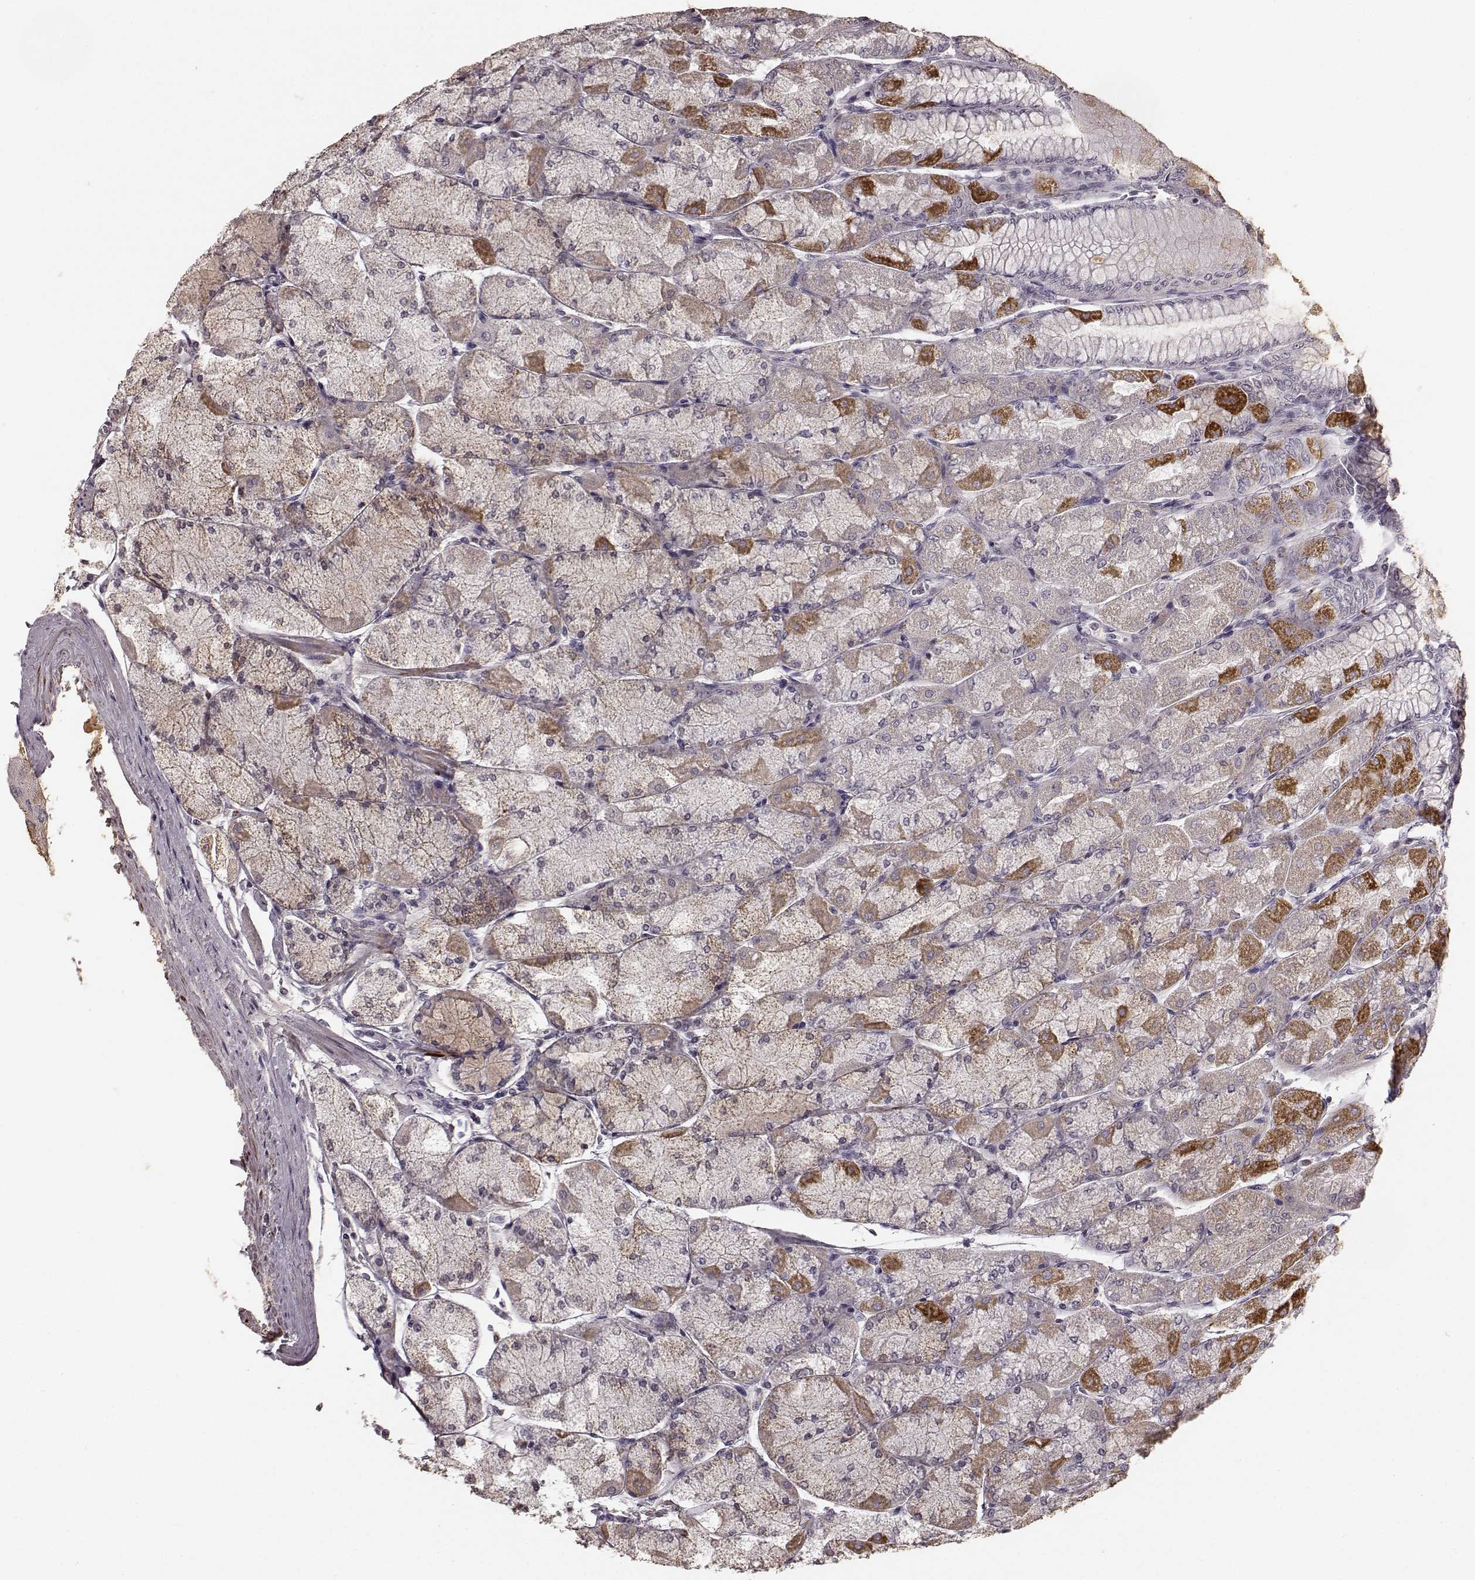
{"staining": {"intensity": "moderate", "quantity": "<25%", "location": "cytoplasmic/membranous"}, "tissue": "stomach", "cell_type": "Glandular cells", "image_type": "normal", "snomed": [{"axis": "morphology", "description": "Normal tissue, NOS"}, {"axis": "topography", "description": "Stomach, upper"}], "caption": "An image showing moderate cytoplasmic/membranous staining in approximately <25% of glandular cells in normal stomach, as visualized by brown immunohistochemical staining.", "gene": "RIT2", "patient": {"sex": "male", "age": 60}}